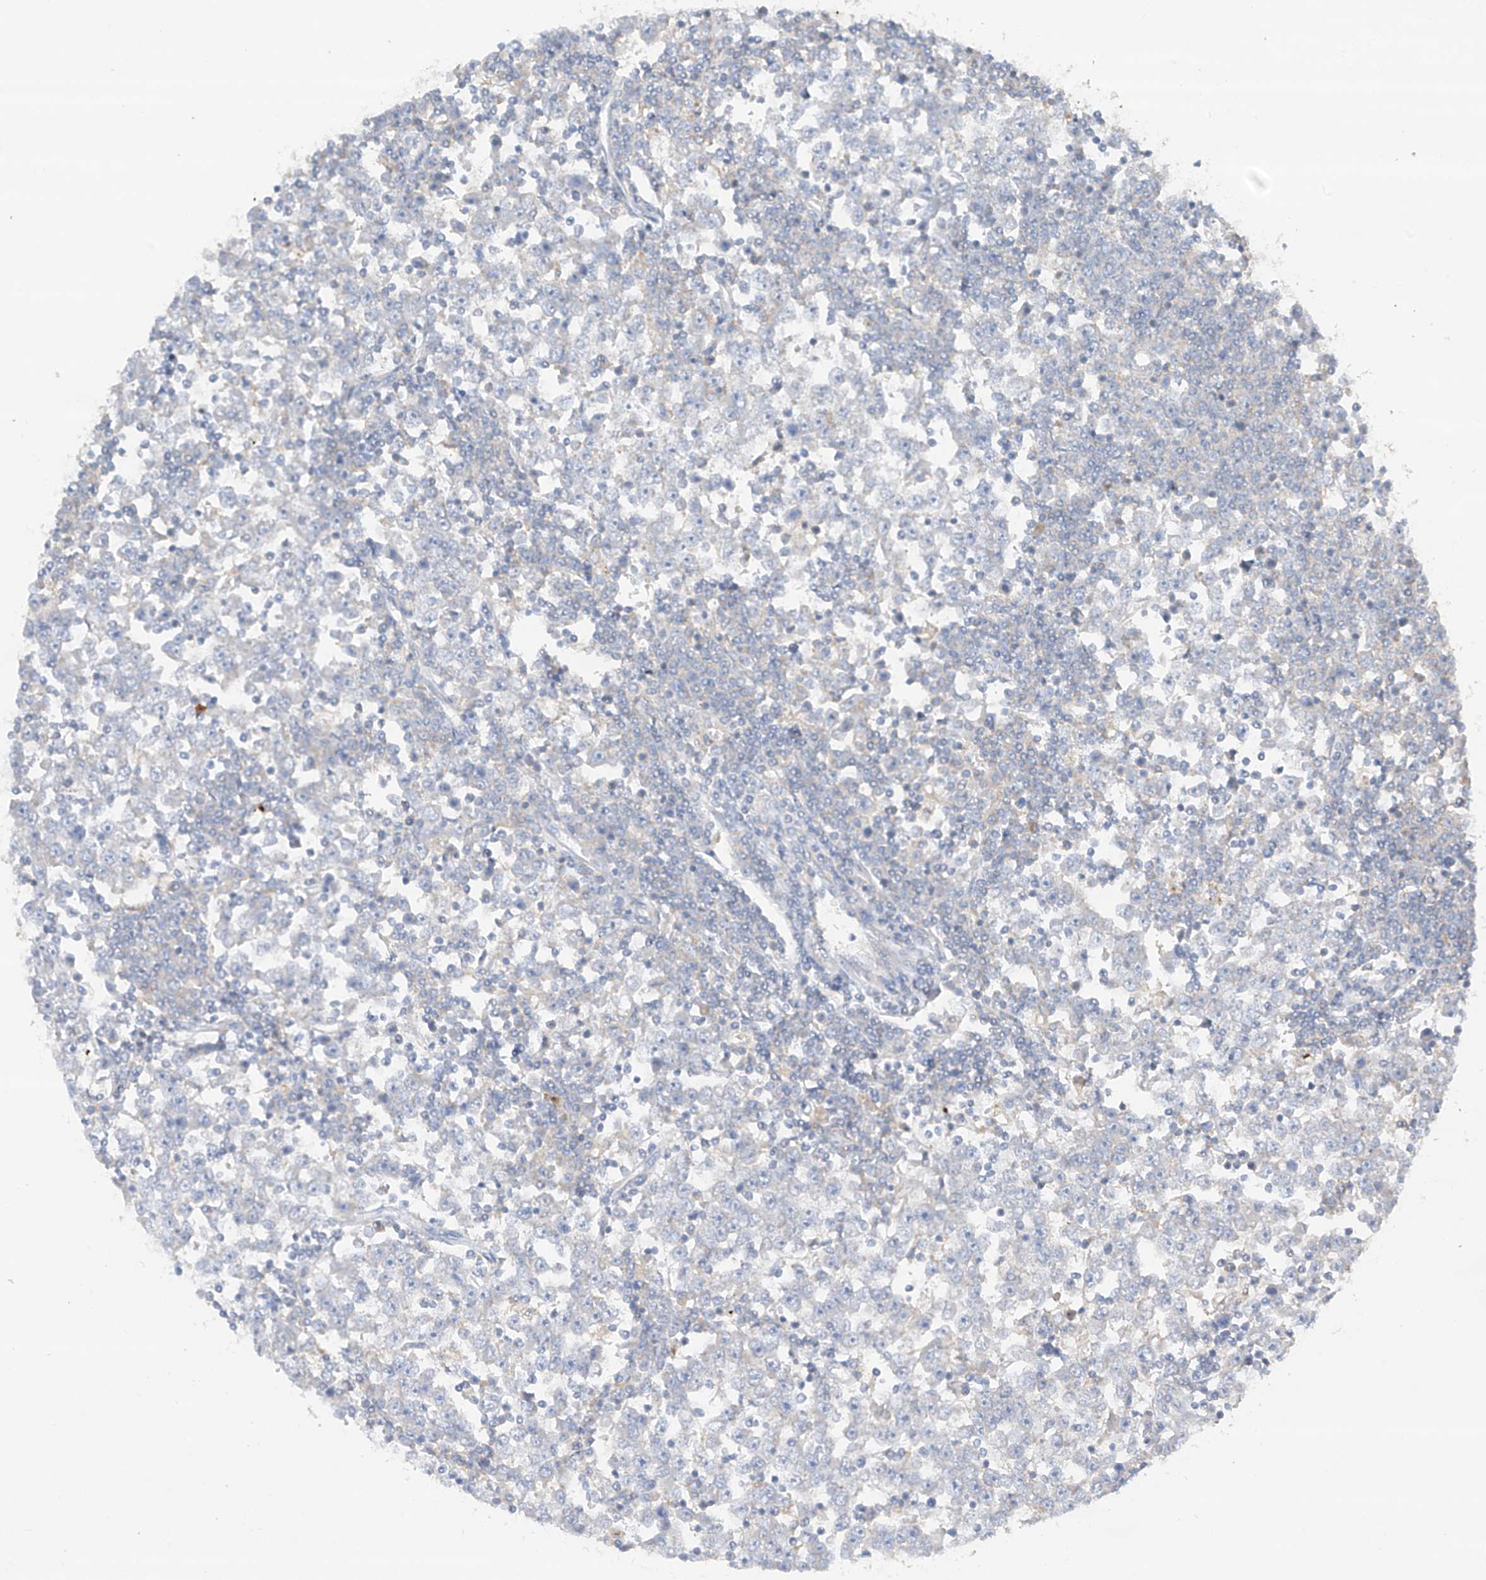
{"staining": {"intensity": "negative", "quantity": "none", "location": "none"}, "tissue": "testis cancer", "cell_type": "Tumor cells", "image_type": "cancer", "snomed": [{"axis": "morphology", "description": "Seminoma, NOS"}, {"axis": "topography", "description": "Testis"}], "caption": "IHC micrograph of neoplastic tissue: seminoma (testis) stained with DAB (3,3'-diaminobenzidine) displays no significant protein positivity in tumor cells.", "gene": "CAPN13", "patient": {"sex": "male", "age": 65}}